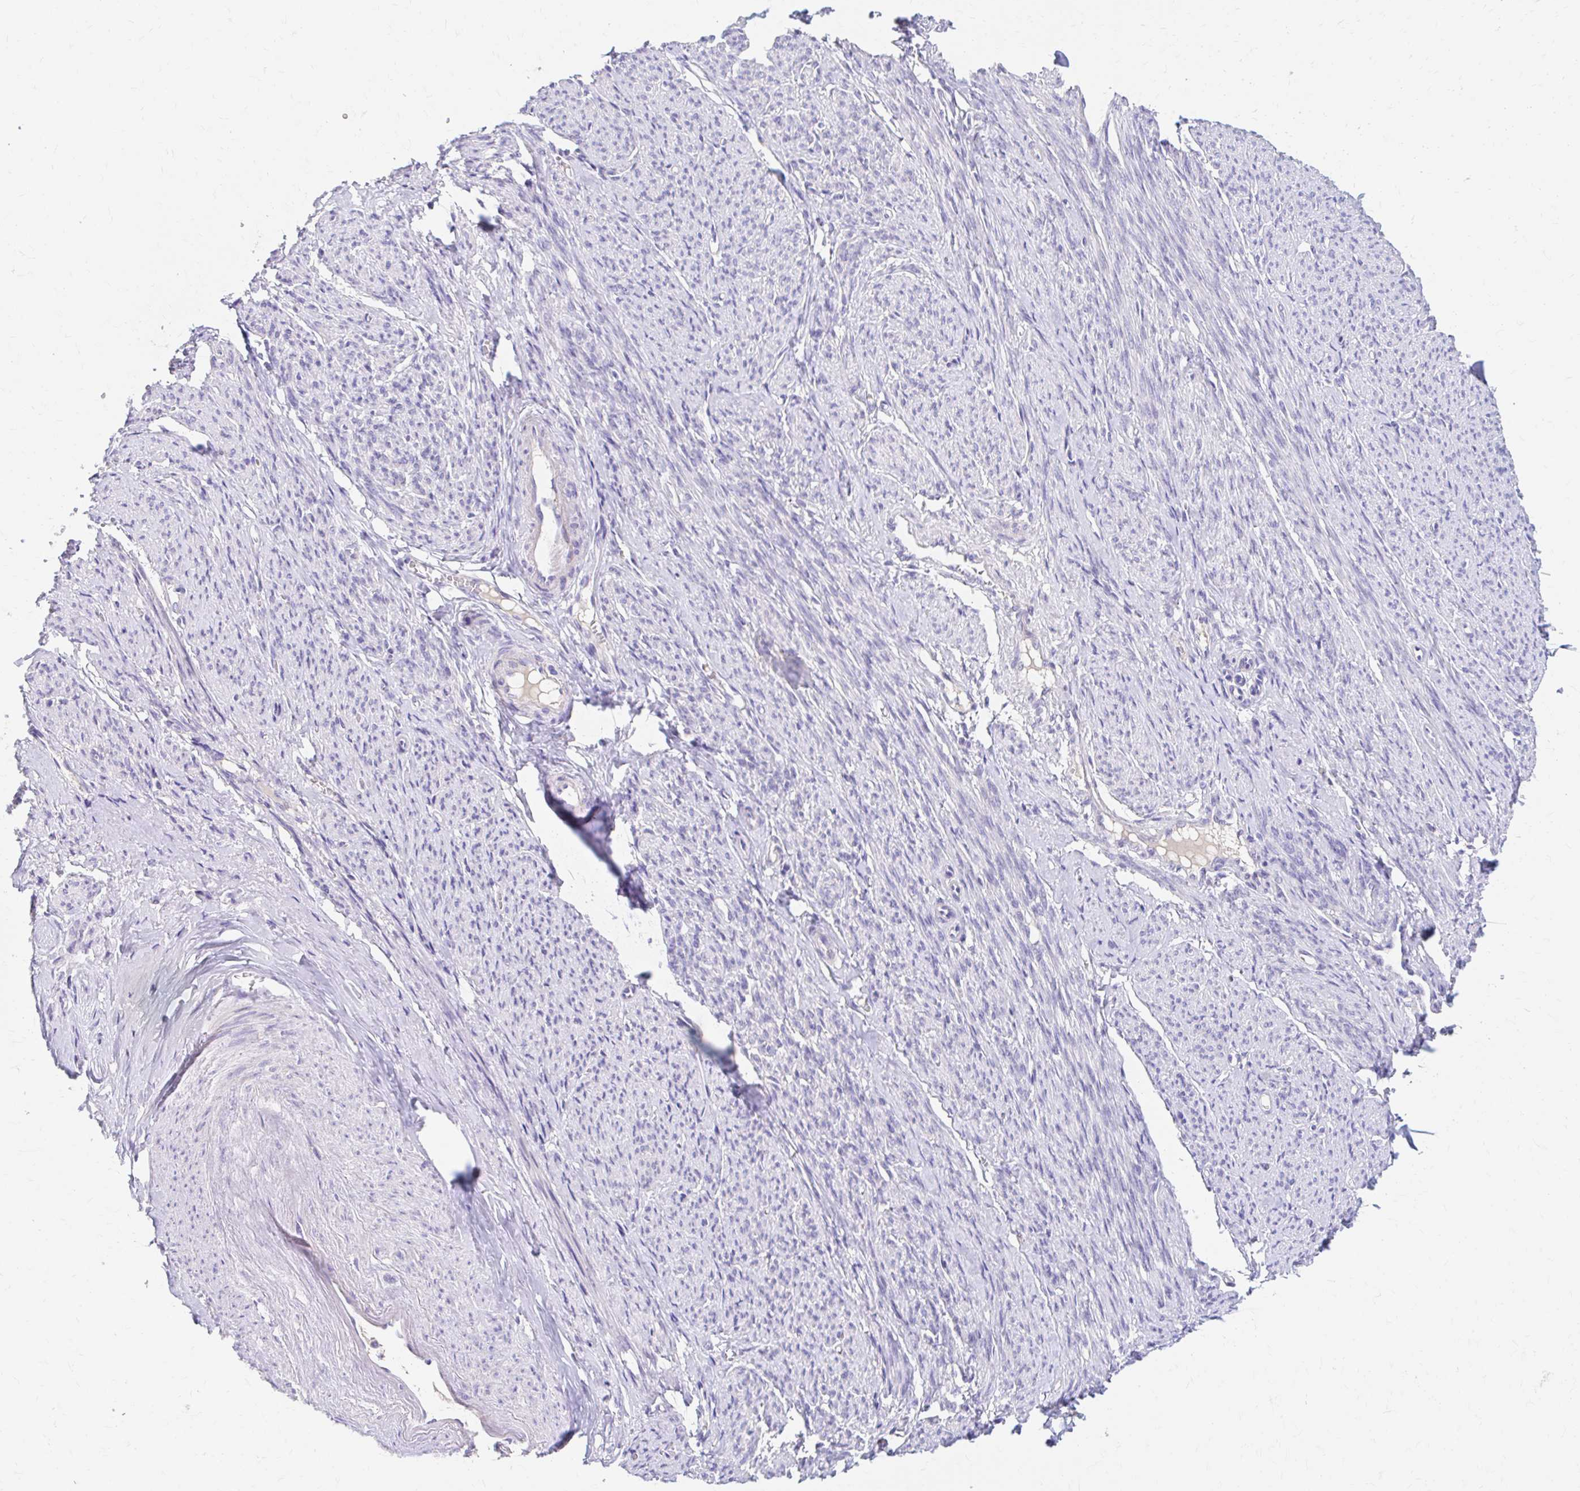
{"staining": {"intensity": "negative", "quantity": "none", "location": "none"}, "tissue": "smooth muscle", "cell_type": "Smooth muscle cells", "image_type": "normal", "snomed": [{"axis": "morphology", "description": "Normal tissue, NOS"}, {"axis": "topography", "description": "Smooth muscle"}], "caption": "Smooth muscle cells are negative for protein expression in normal human smooth muscle. (Stains: DAB (3,3'-diaminobenzidine) immunohistochemistry with hematoxylin counter stain, Microscopy: brightfield microscopy at high magnification).", "gene": "AZGP1", "patient": {"sex": "female", "age": 65}}